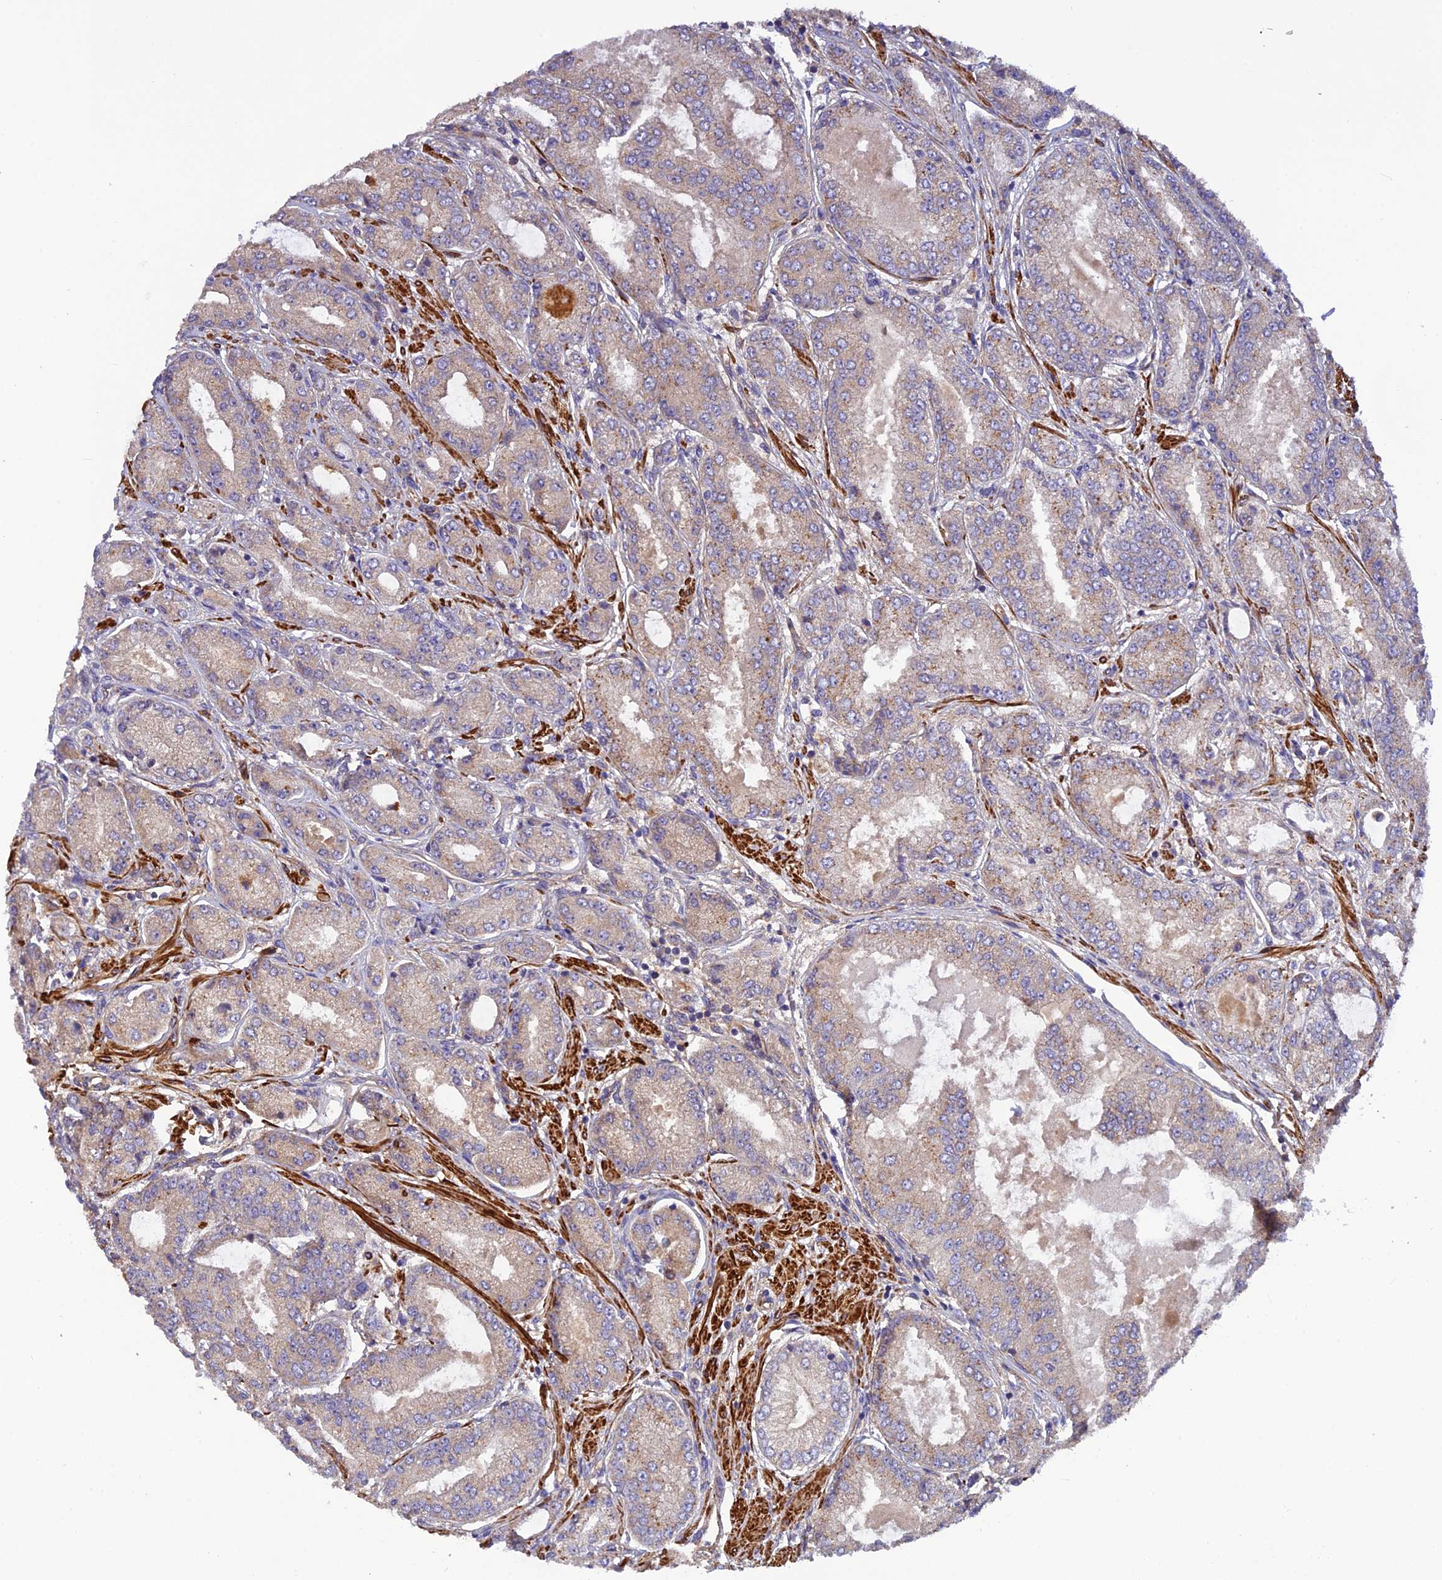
{"staining": {"intensity": "moderate", "quantity": "25%-75%", "location": "cytoplasmic/membranous"}, "tissue": "prostate cancer", "cell_type": "Tumor cells", "image_type": "cancer", "snomed": [{"axis": "morphology", "description": "Adenocarcinoma, High grade"}, {"axis": "topography", "description": "Prostate"}], "caption": "Protein expression analysis of prostate high-grade adenocarcinoma exhibits moderate cytoplasmic/membranous staining in about 25%-75% of tumor cells. The protein is shown in brown color, while the nuclei are stained blue.", "gene": "ADAMTS15", "patient": {"sex": "male", "age": 71}}